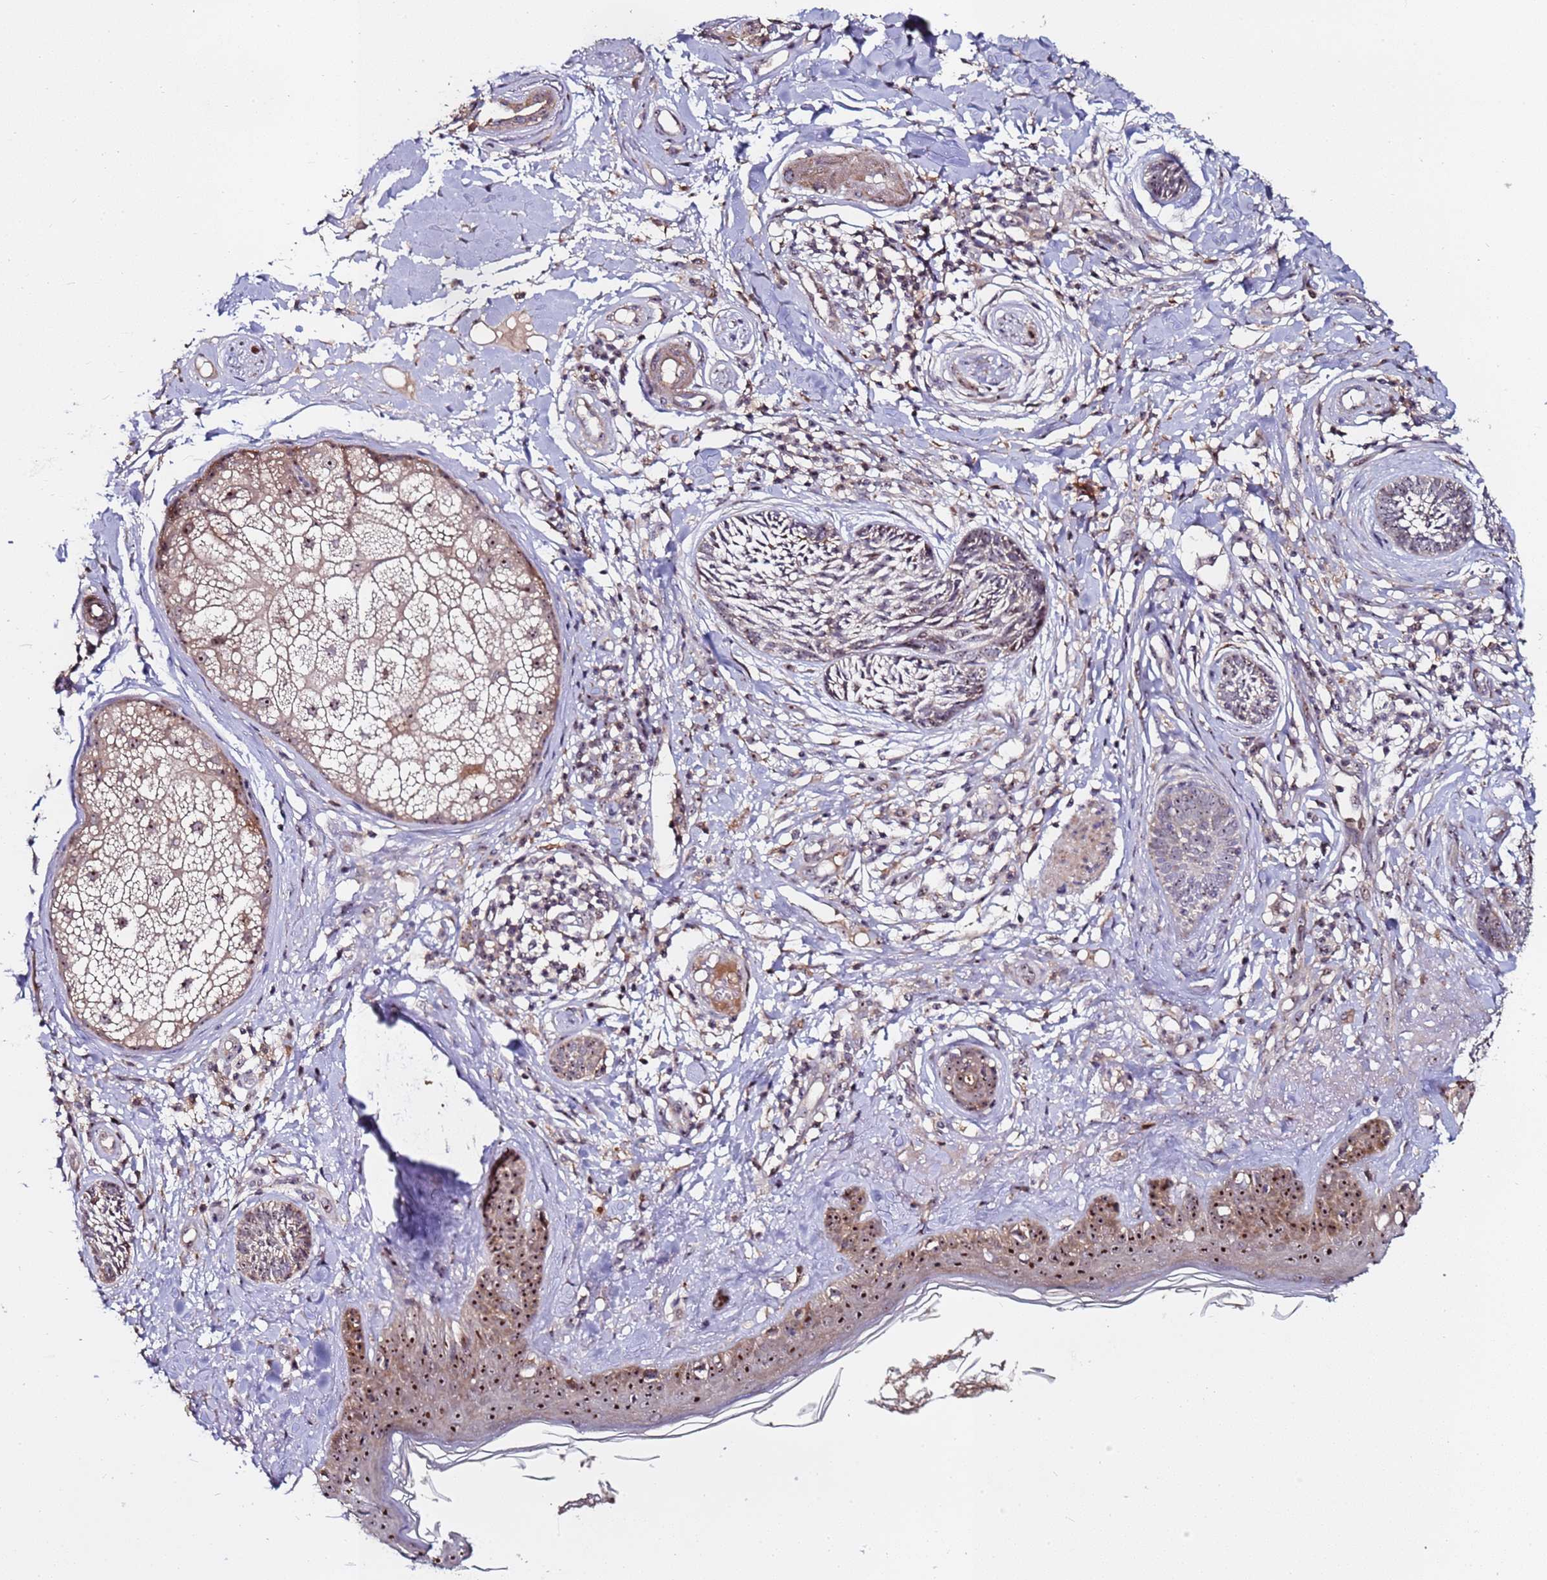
{"staining": {"intensity": "weak", "quantity": "<25%", "location": "nuclear"}, "tissue": "skin cancer", "cell_type": "Tumor cells", "image_type": "cancer", "snomed": [{"axis": "morphology", "description": "Squamous cell carcinoma, NOS"}, {"axis": "topography", "description": "Skin"}], "caption": "The histopathology image exhibits no significant expression in tumor cells of skin cancer (squamous cell carcinoma).", "gene": "KRI1", "patient": {"sex": "male", "age": 82}}